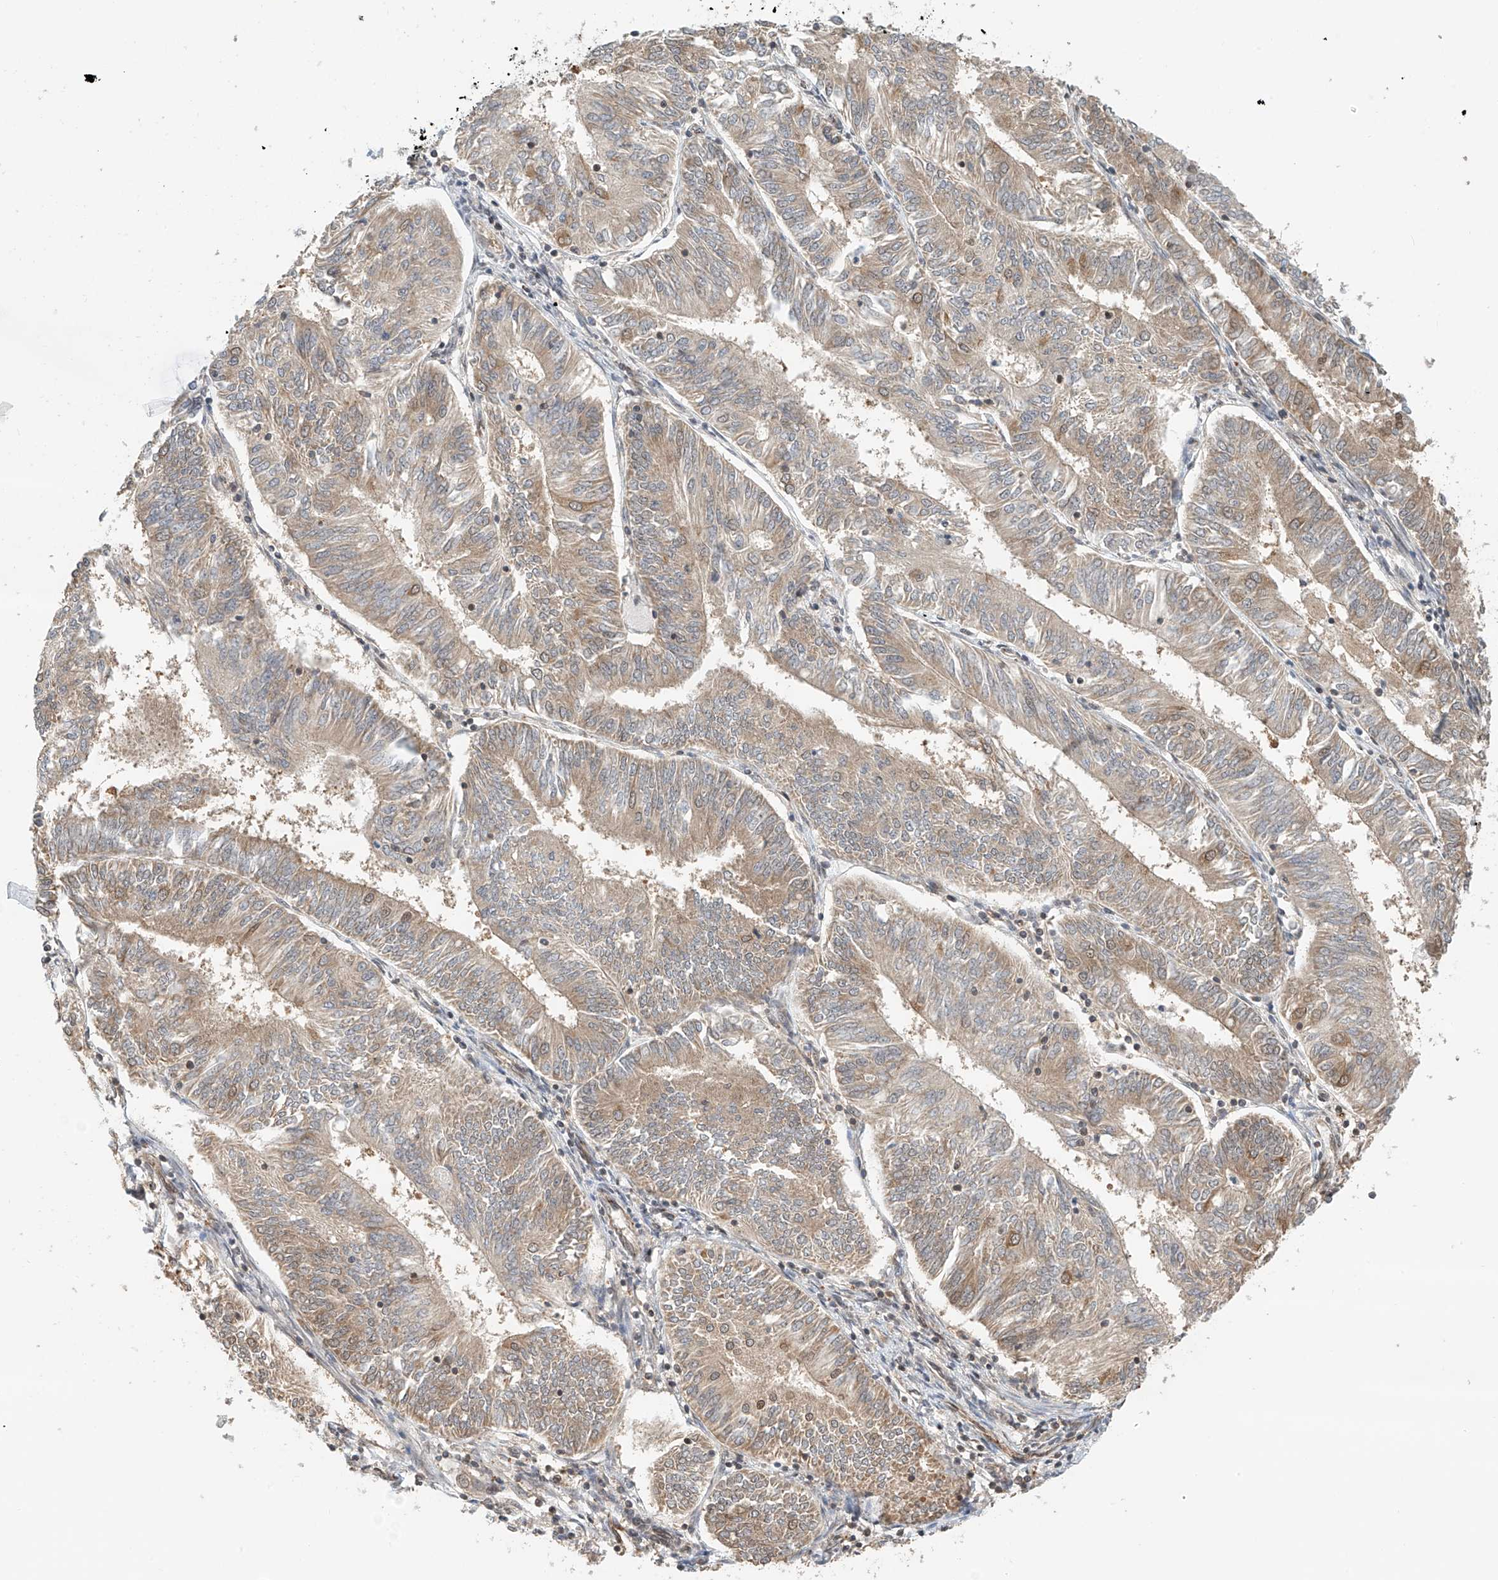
{"staining": {"intensity": "weak", "quantity": ">75%", "location": "cytoplasmic/membranous"}, "tissue": "endometrial cancer", "cell_type": "Tumor cells", "image_type": "cancer", "snomed": [{"axis": "morphology", "description": "Adenocarcinoma, NOS"}, {"axis": "topography", "description": "Endometrium"}], "caption": "Endometrial adenocarcinoma was stained to show a protein in brown. There is low levels of weak cytoplasmic/membranous staining in about >75% of tumor cells.", "gene": "PPA2", "patient": {"sex": "female", "age": 58}}